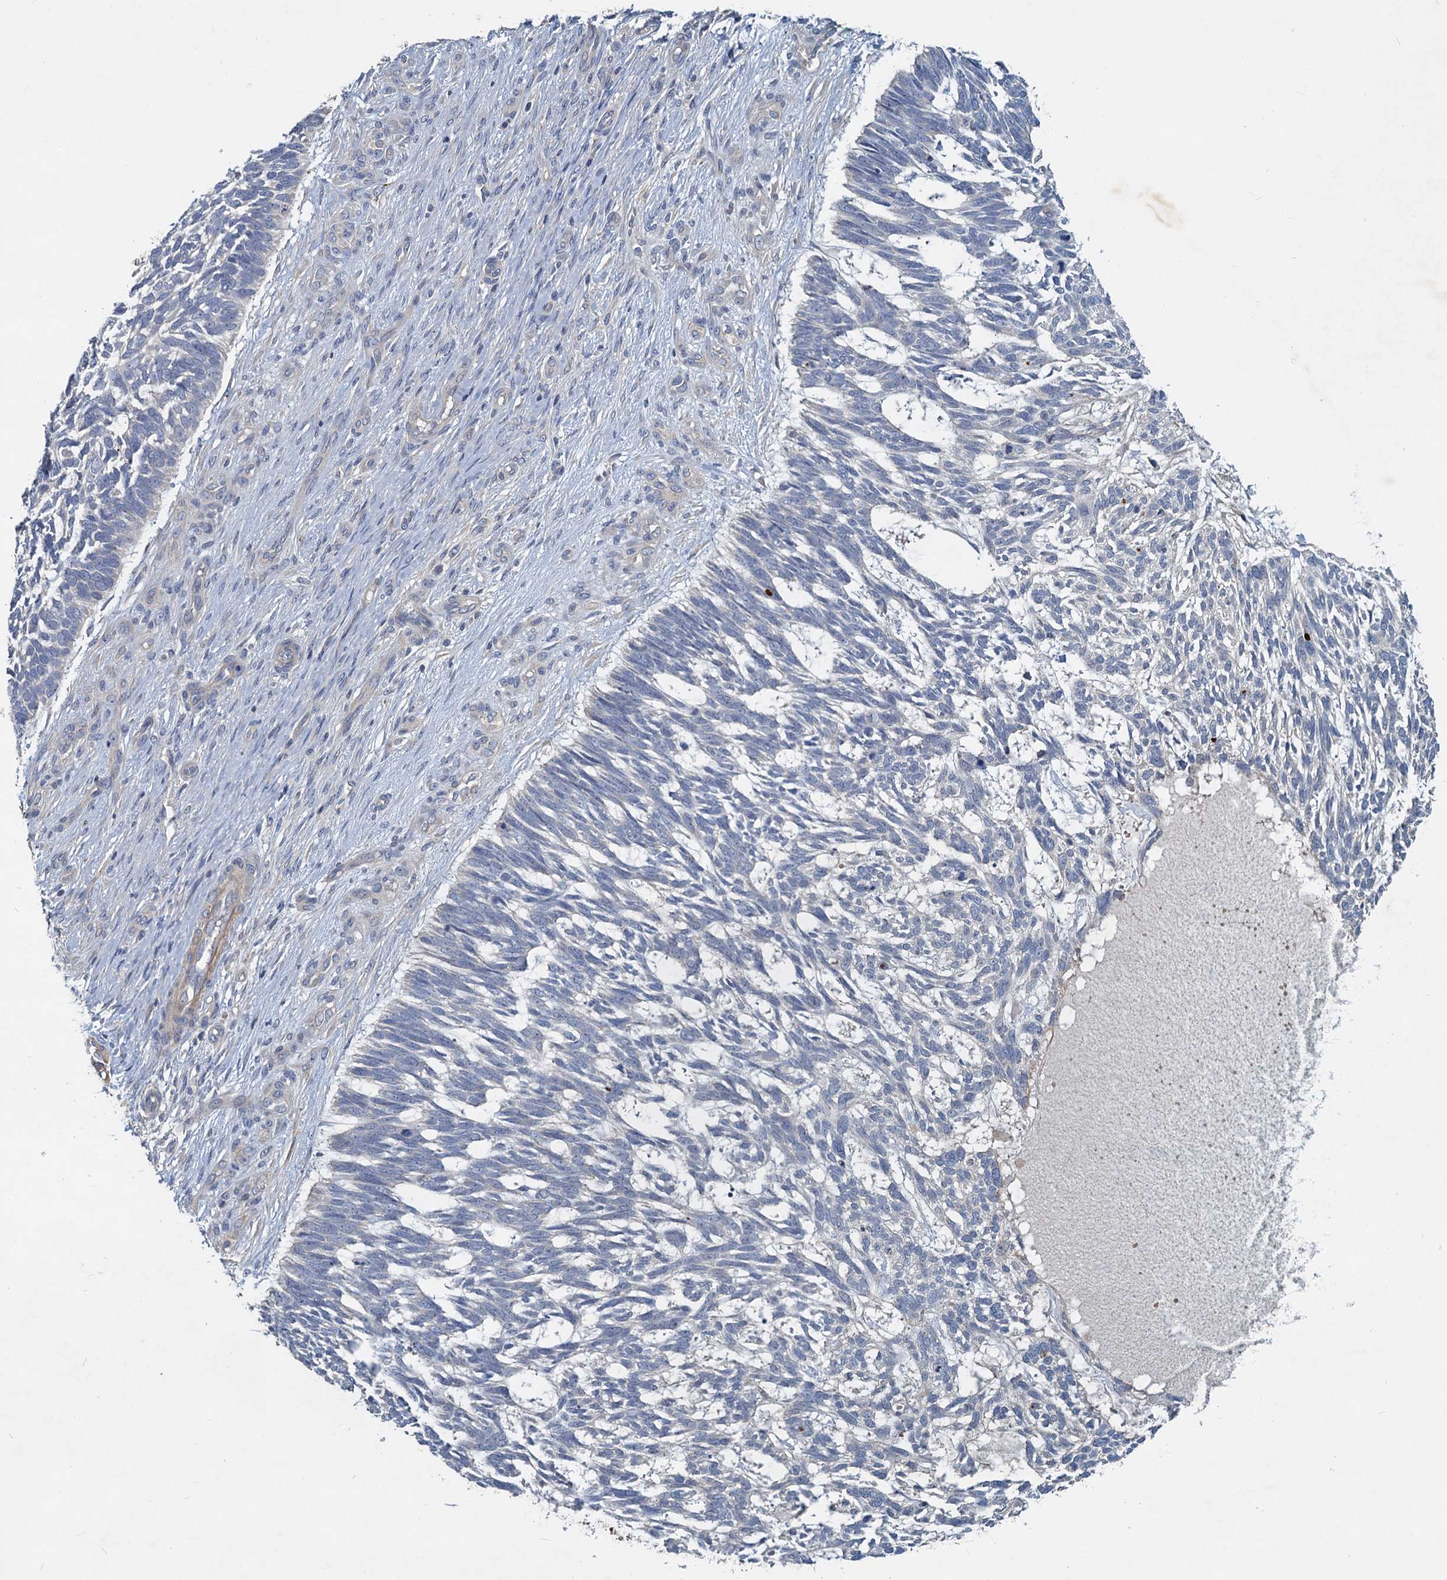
{"staining": {"intensity": "negative", "quantity": "none", "location": "none"}, "tissue": "skin cancer", "cell_type": "Tumor cells", "image_type": "cancer", "snomed": [{"axis": "morphology", "description": "Basal cell carcinoma"}, {"axis": "topography", "description": "Skin"}], "caption": "This is an immunohistochemistry histopathology image of skin cancer. There is no positivity in tumor cells.", "gene": "SLC2A7", "patient": {"sex": "male", "age": 88}}